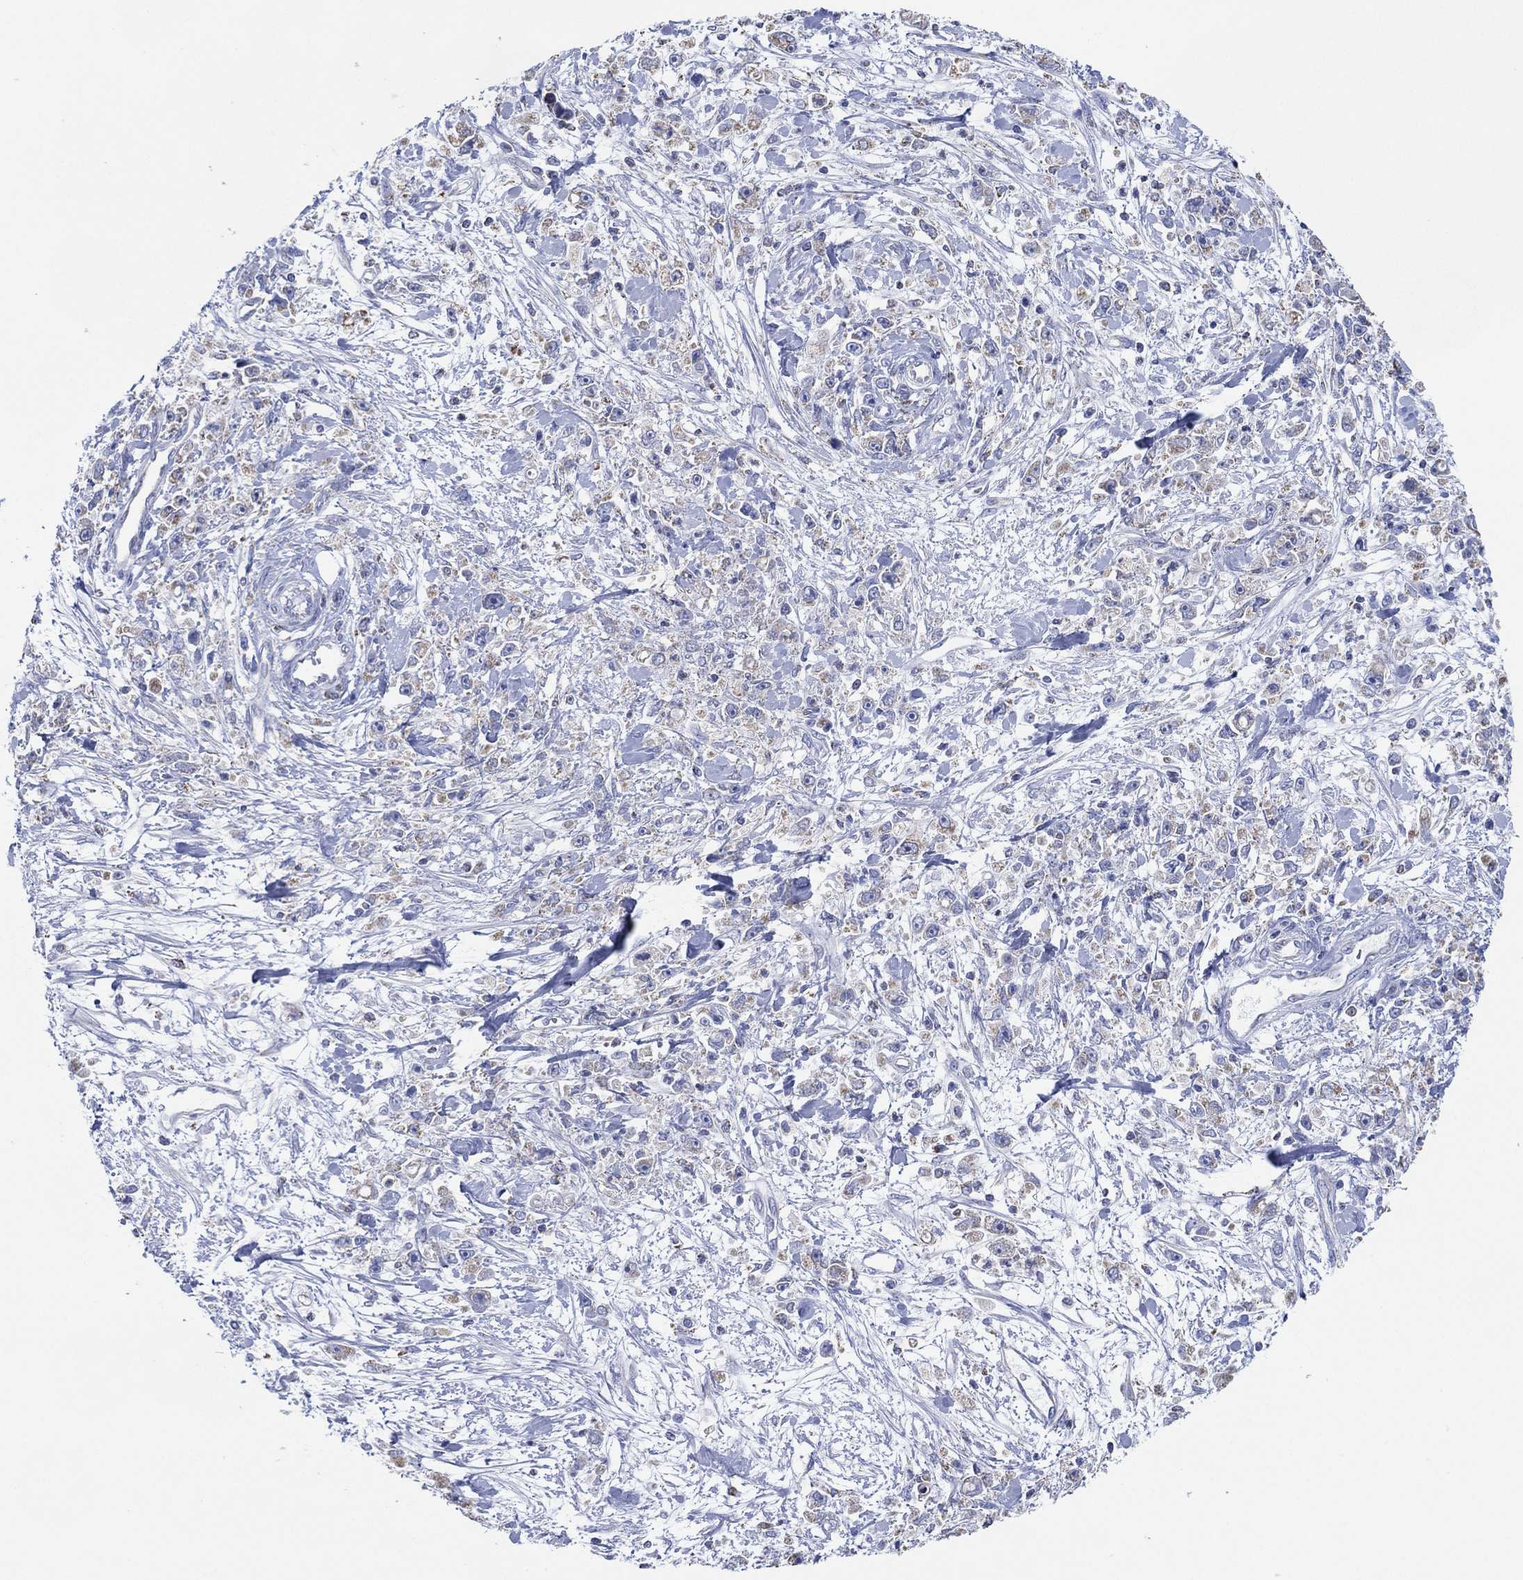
{"staining": {"intensity": "negative", "quantity": "none", "location": "none"}, "tissue": "stomach cancer", "cell_type": "Tumor cells", "image_type": "cancer", "snomed": [{"axis": "morphology", "description": "Adenocarcinoma, NOS"}, {"axis": "topography", "description": "Stomach"}], "caption": "DAB (3,3'-diaminobenzidine) immunohistochemical staining of human stomach cancer shows no significant staining in tumor cells. (Brightfield microscopy of DAB (3,3'-diaminobenzidine) IHC at high magnification).", "gene": "CFTR", "patient": {"sex": "female", "age": 59}}